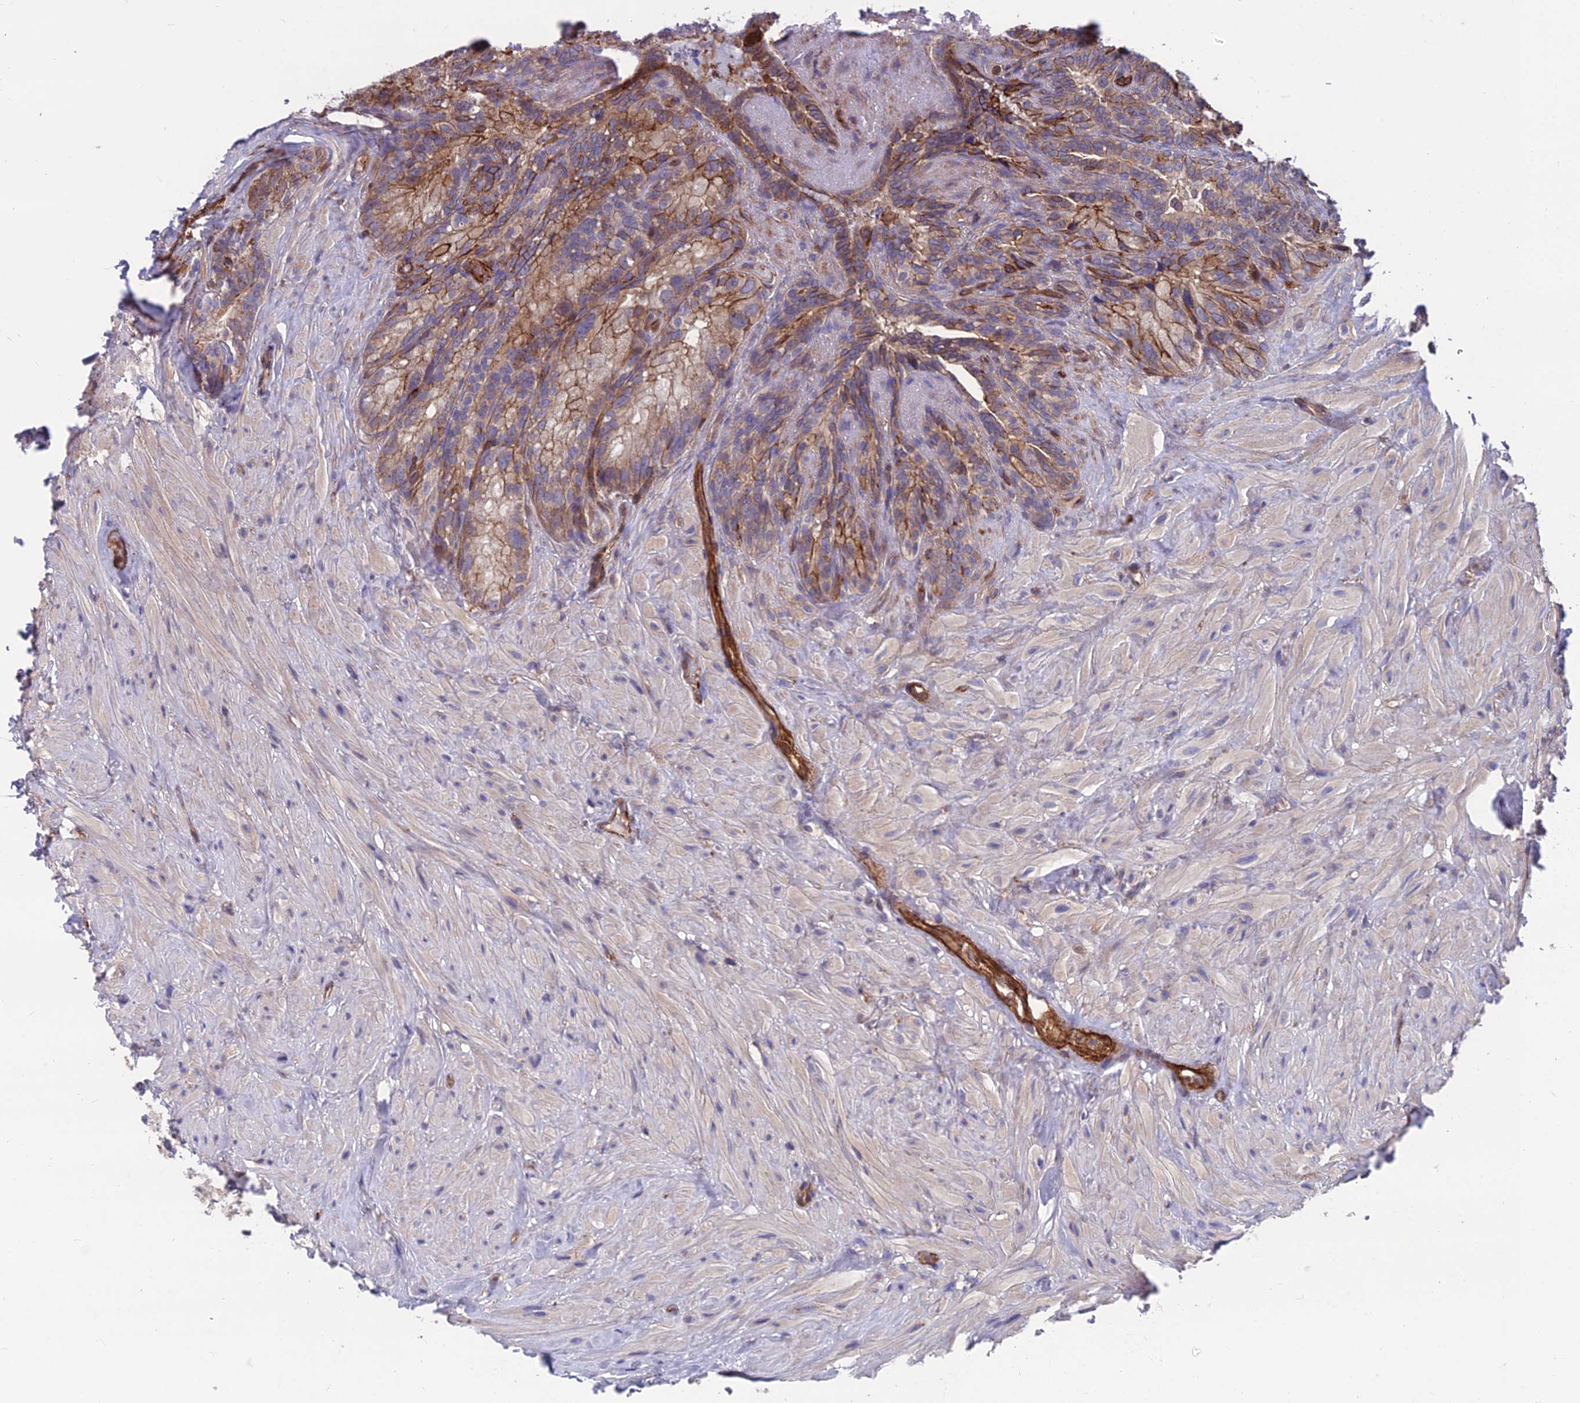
{"staining": {"intensity": "weak", "quantity": "25%-75%", "location": "cytoplasmic/membranous"}, "tissue": "seminal vesicle", "cell_type": "Glandular cells", "image_type": "normal", "snomed": [{"axis": "morphology", "description": "Normal tissue, NOS"}, {"axis": "topography", "description": "Seminal veicle"}], "caption": "Human seminal vesicle stained for a protein (brown) displays weak cytoplasmic/membranous positive expression in about 25%-75% of glandular cells.", "gene": "RTN4RL1", "patient": {"sex": "male", "age": 62}}